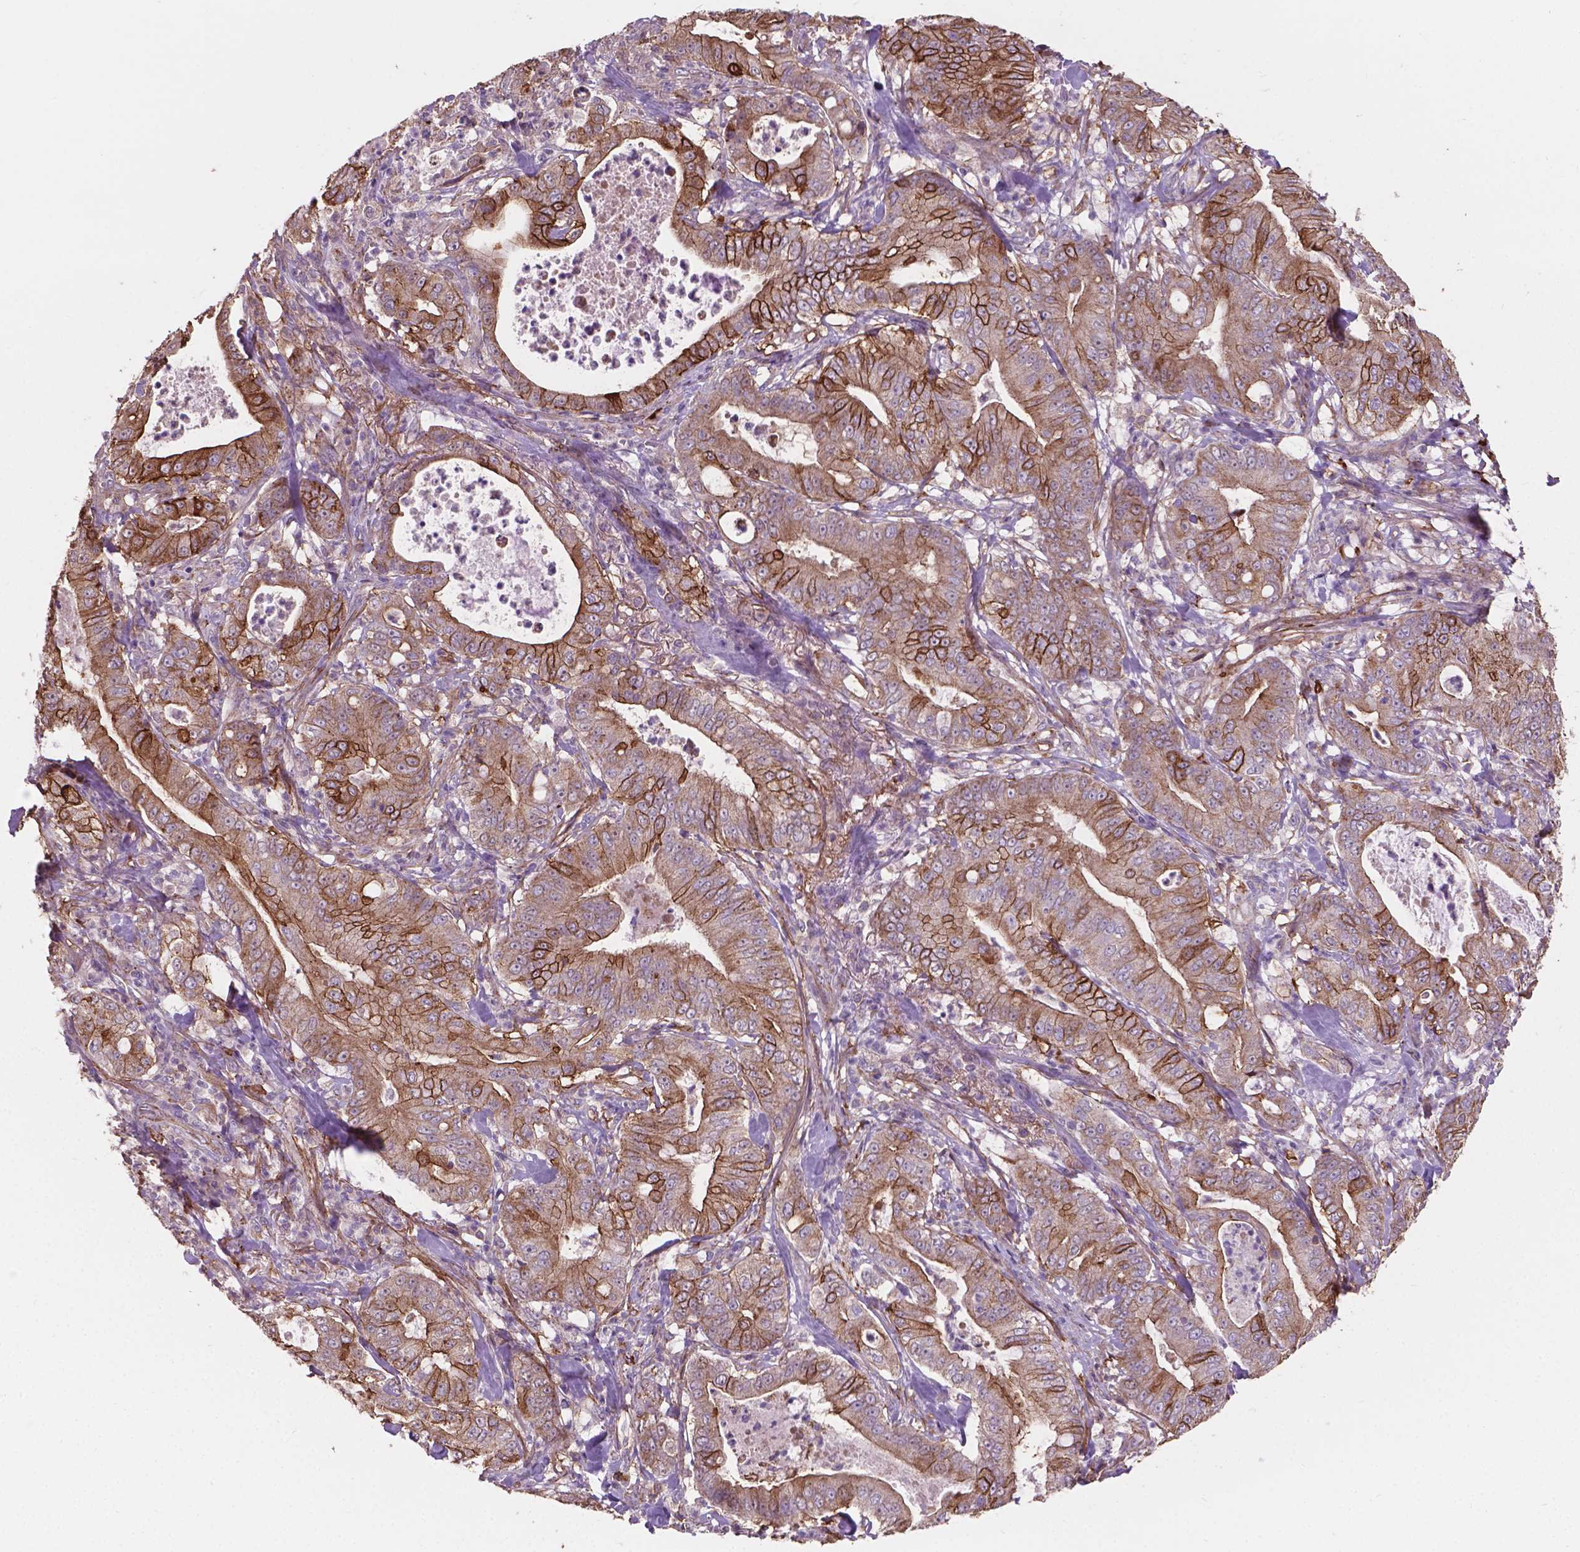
{"staining": {"intensity": "strong", "quantity": ">75%", "location": "cytoplasmic/membranous"}, "tissue": "pancreatic cancer", "cell_type": "Tumor cells", "image_type": "cancer", "snomed": [{"axis": "morphology", "description": "Adenocarcinoma, NOS"}, {"axis": "topography", "description": "Pancreas"}], "caption": "Immunohistochemistry (DAB) staining of human pancreatic adenocarcinoma shows strong cytoplasmic/membranous protein expression in approximately >75% of tumor cells.", "gene": "TCAF1", "patient": {"sex": "male", "age": 71}}